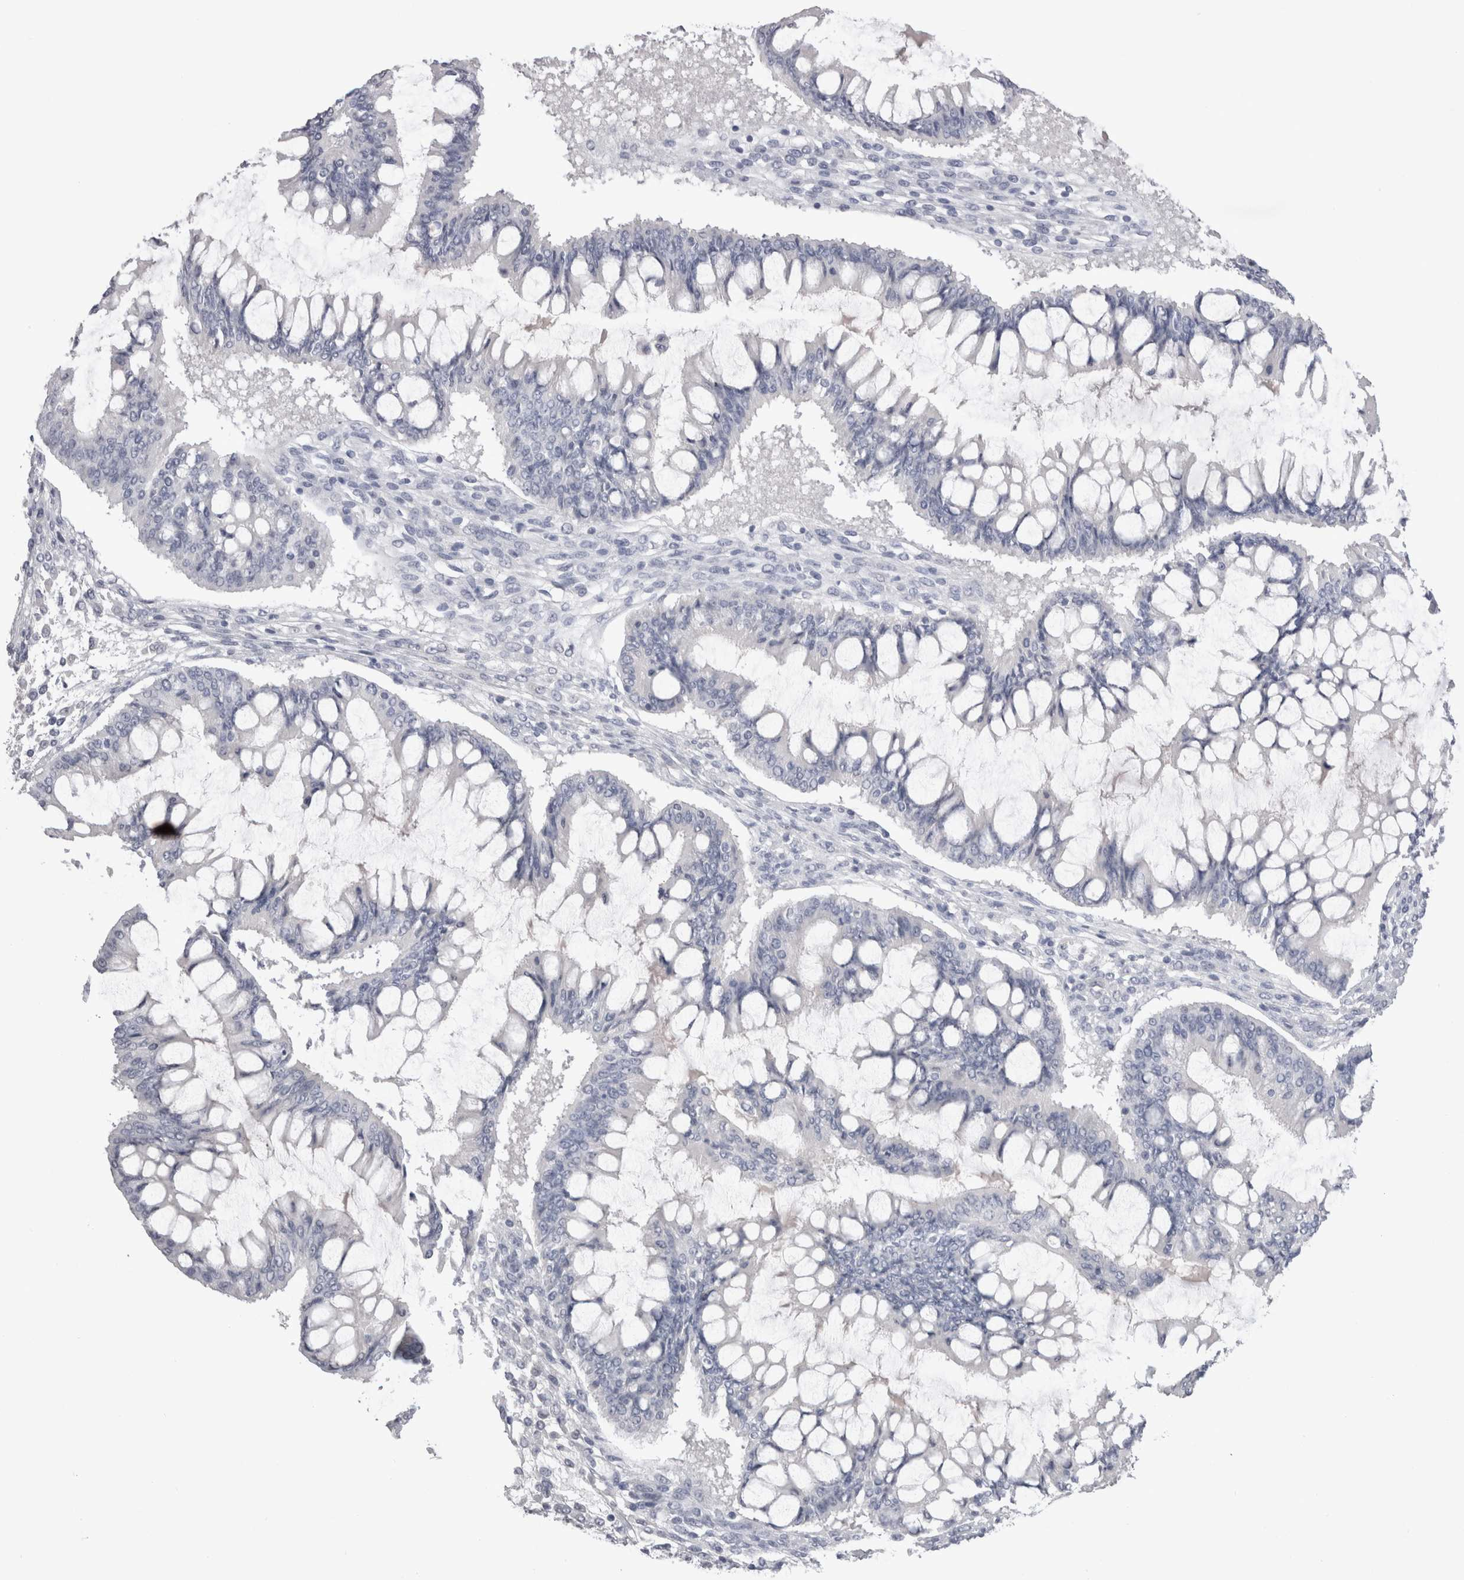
{"staining": {"intensity": "negative", "quantity": "none", "location": "none"}, "tissue": "ovarian cancer", "cell_type": "Tumor cells", "image_type": "cancer", "snomed": [{"axis": "morphology", "description": "Cystadenocarcinoma, mucinous, NOS"}, {"axis": "topography", "description": "Ovary"}], "caption": "Tumor cells are negative for protein expression in human ovarian mucinous cystadenocarcinoma.", "gene": "SUCNR1", "patient": {"sex": "female", "age": 73}}